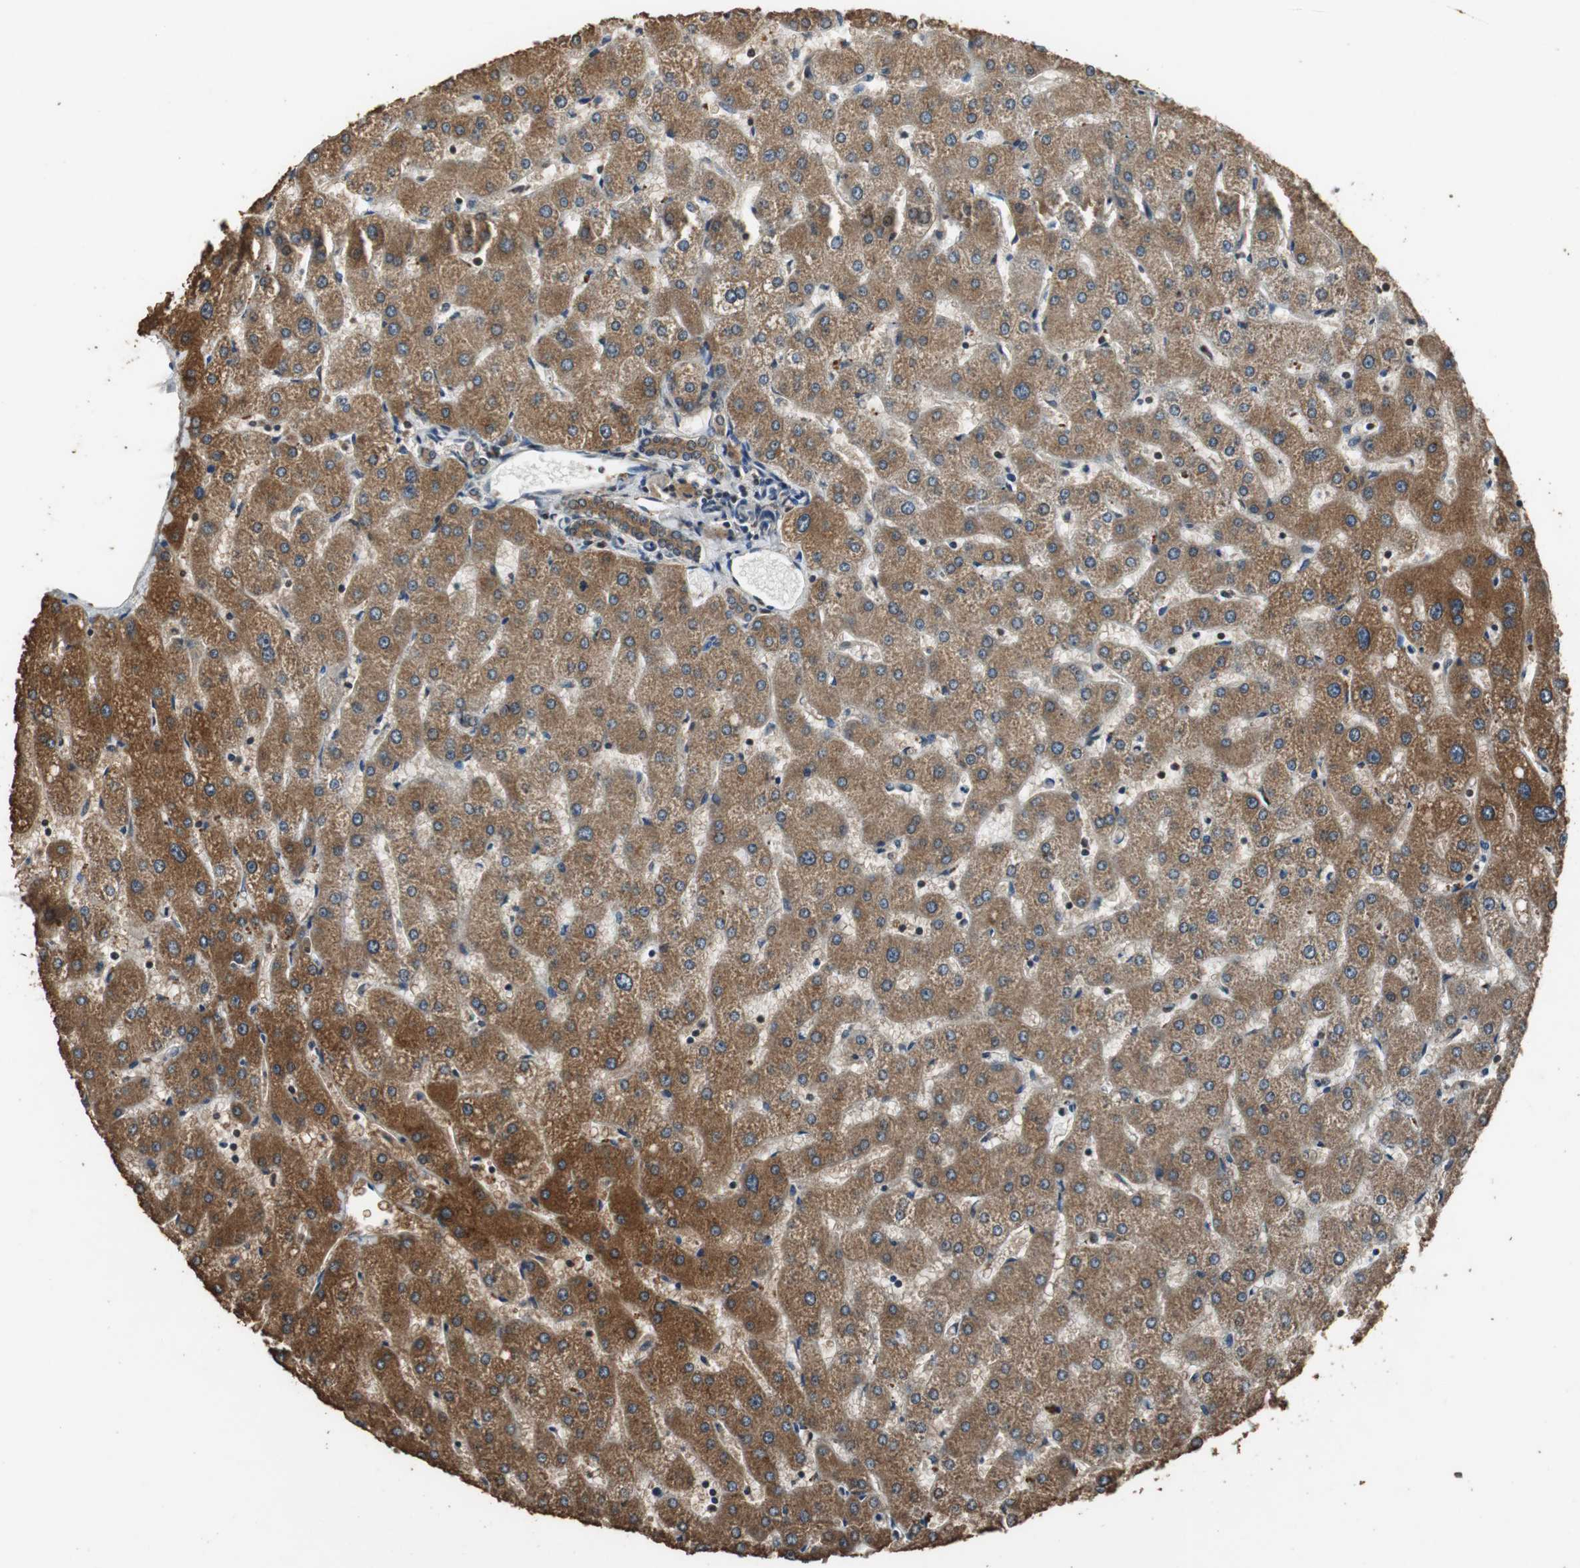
{"staining": {"intensity": "strong", "quantity": ">75%", "location": "cytoplasmic/membranous"}, "tissue": "liver", "cell_type": "Cholangiocytes", "image_type": "normal", "snomed": [{"axis": "morphology", "description": "Normal tissue, NOS"}, {"axis": "topography", "description": "Liver"}], "caption": "Immunohistochemical staining of benign liver exhibits high levels of strong cytoplasmic/membranous positivity in about >75% of cholangiocytes.", "gene": "ZNF18", "patient": {"sex": "male", "age": 67}}